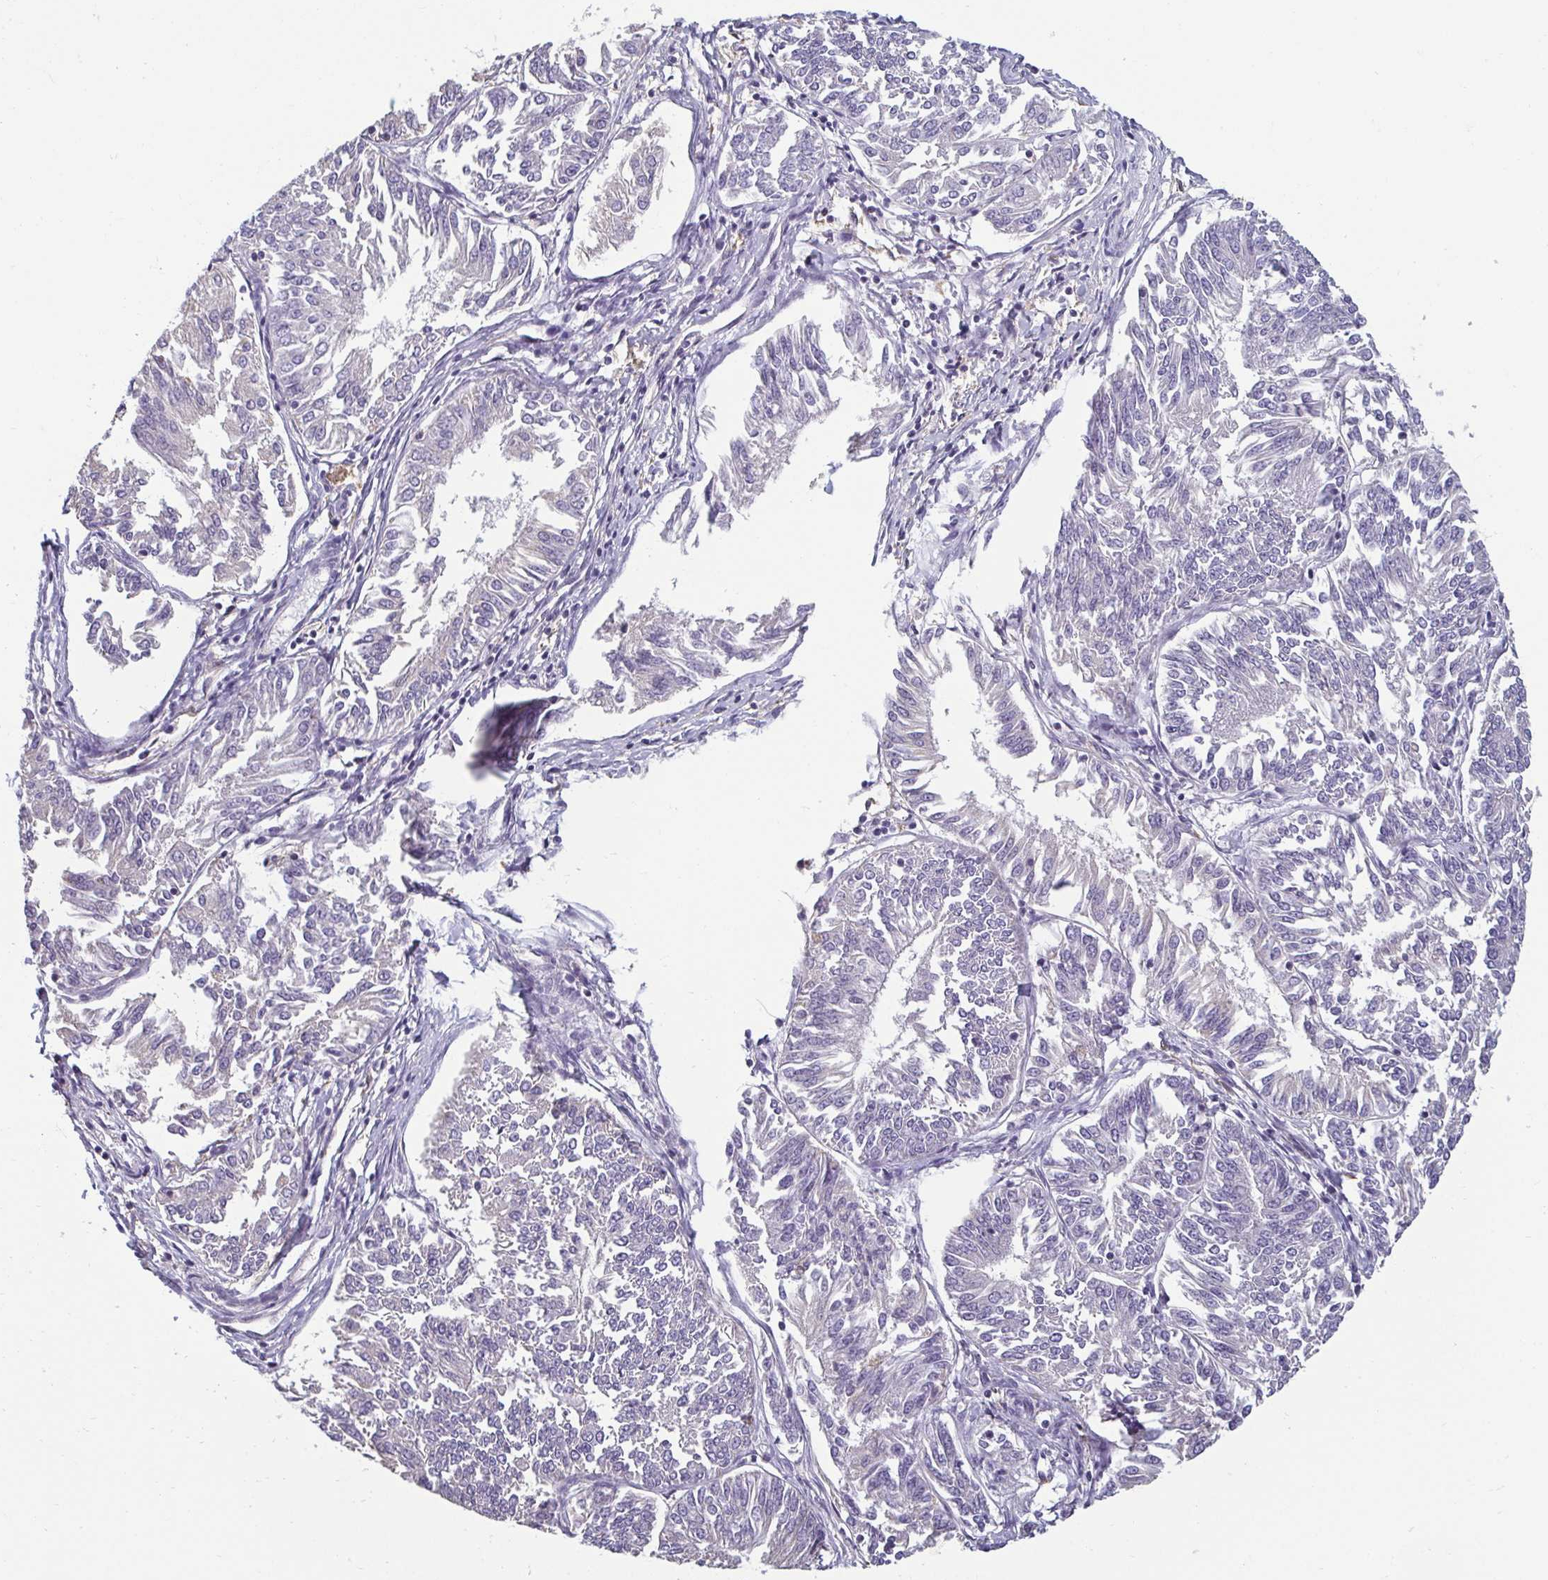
{"staining": {"intensity": "negative", "quantity": "none", "location": "none"}, "tissue": "endometrial cancer", "cell_type": "Tumor cells", "image_type": "cancer", "snomed": [{"axis": "morphology", "description": "Adenocarcinoma, NOS"}, {"axis": "topography", "description": "Endometrium"}], "caption": "IHC of human adenocarcinoma (endometrial) exhibits no positivity in tumor cells.", "gene": "PDE2A", "patient": {"sex": "female", "age": 58}}